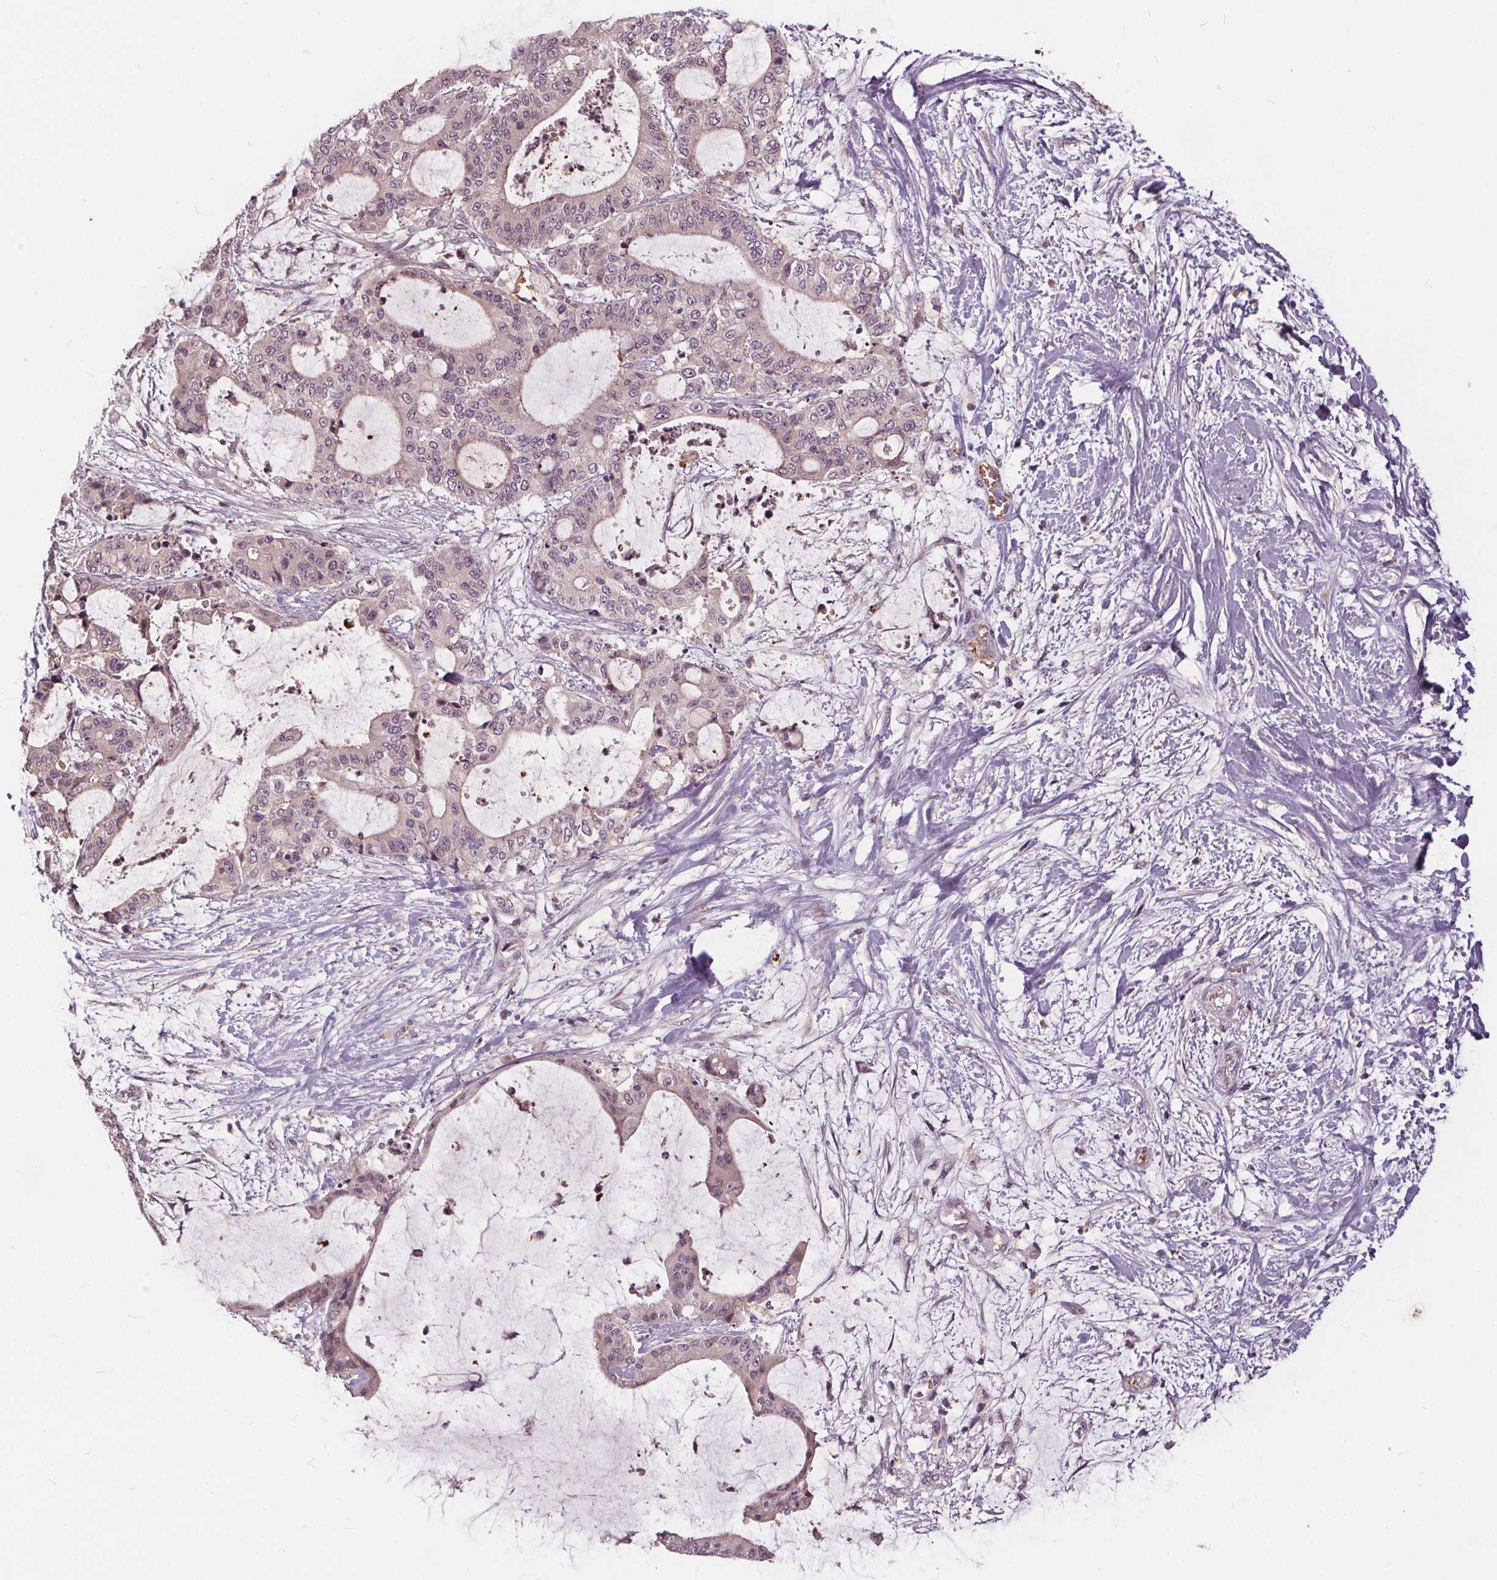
{"staining": {"intensity": "negative", "quantity": "none", "location": "none"}, "tissue": "liver cancer", "cell_type": "Tumor cells", "image_type": "cancer", "snomed": [{"axis": "morphology", "description": "Cholangiocarcinoma"}, {"axis": "topography", "description": "Liver"}], "caption": "This is a histopathology image of immunohistochemistry staining of liver cancer (cholangiocarcinoma), which shows no positivity in tumor cells.", "gene": "IPO13", "patient": {"sex": "female", "age": 73}}